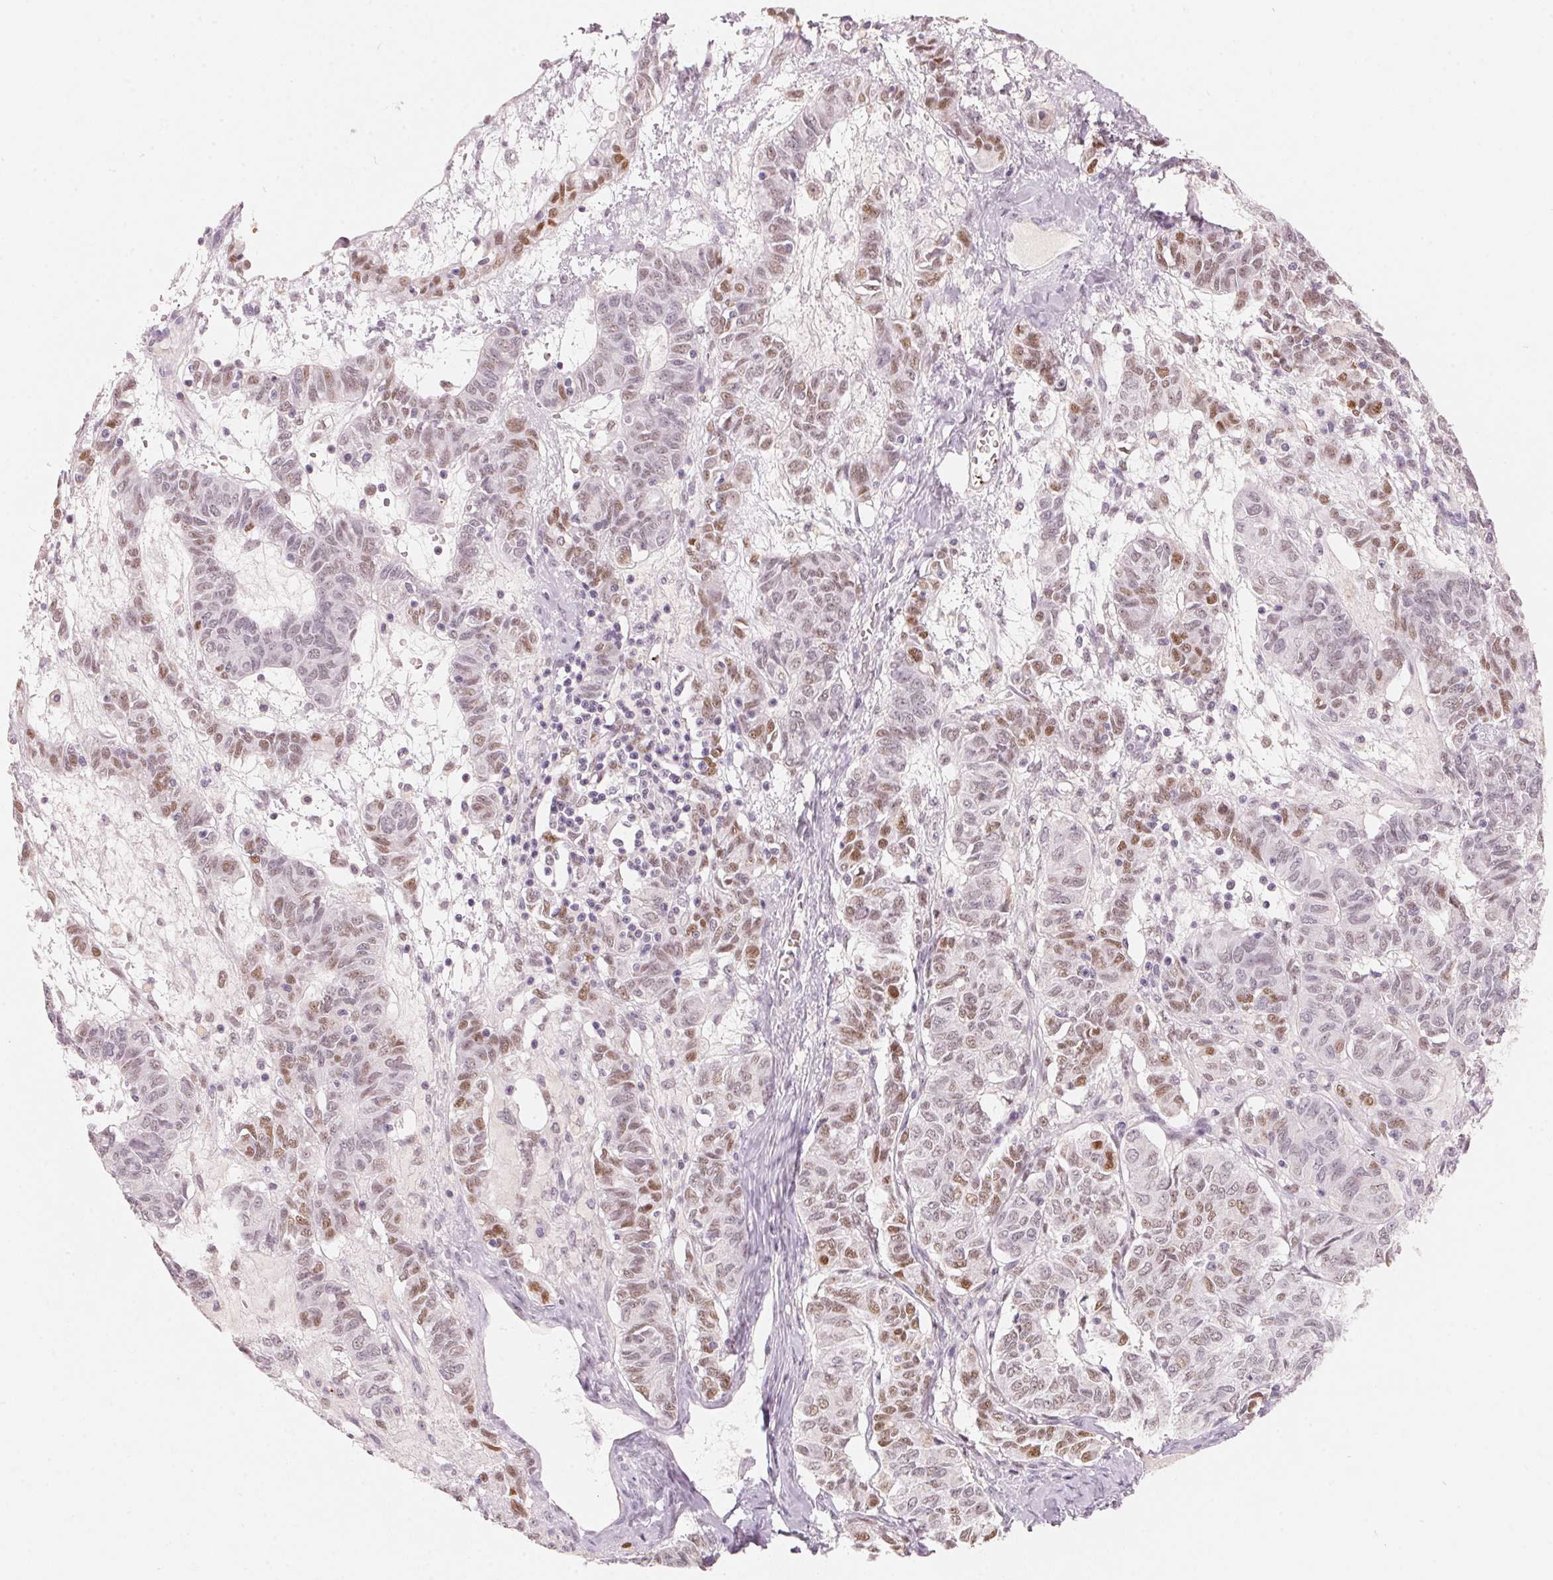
{"staining": {"intensity": "moderate", "quantity": "25%-75%", "location": "nuclear"}, "tissue": "ovarian cancer", "cell_type": "Tumor cells", "image_type": "cancer", "snomed": [{"axis": "morphology", "description": "Carcinoma, endometroid"}, {"axis": "topography", "description": "Ovary"}], "caption": "Protein expression analysis of human ovarian cancer reveals moderate nuclear expression in about 25%-75% of tumor cells.", "gene": "ARHGAP22", "patient": {"sex": "female", "age": 80}}